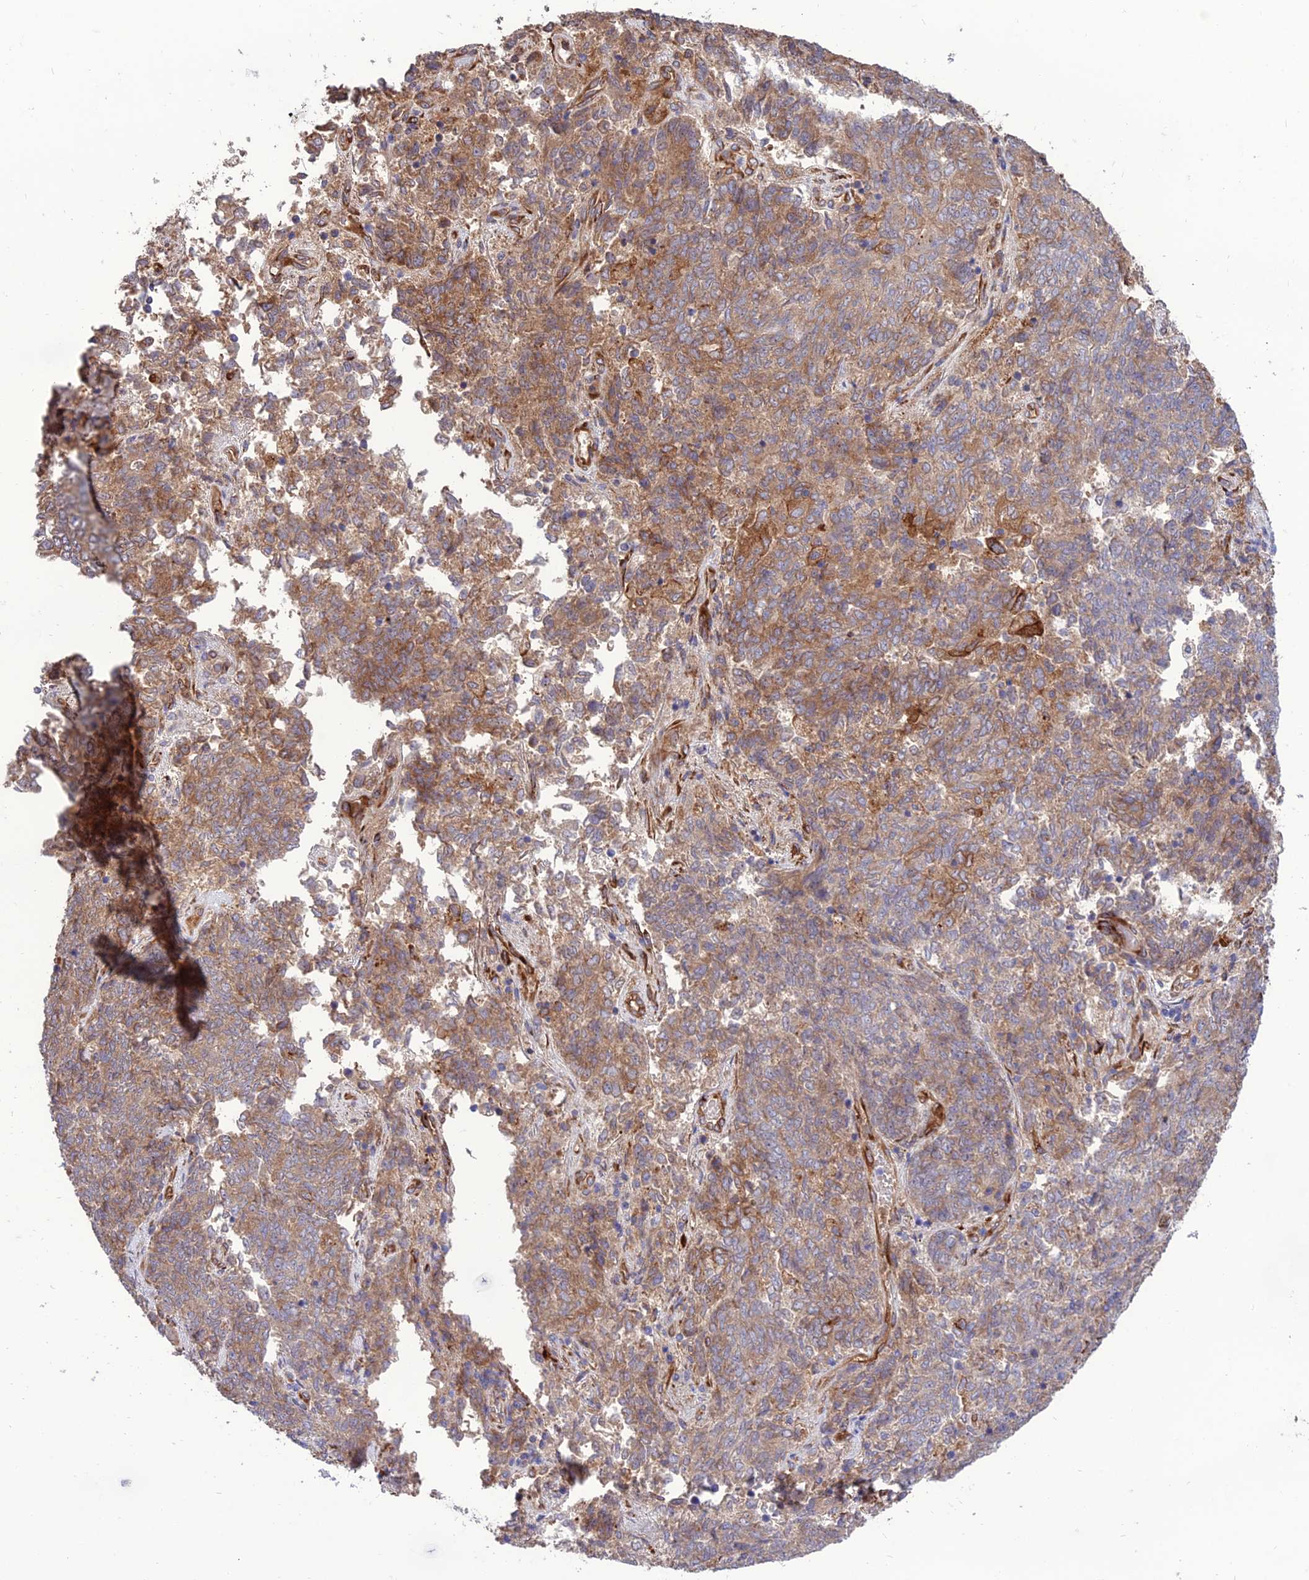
{"staining": {"intensity": "moderate", "quantity": "25%-75%", "location": "cytoplasmic/membranous"}, "tissue": "endometrial cancer", "cell_type": "Tumor cells", "image_type": "cancer", "snomed": [{"axis": "morphology", "description": "Adenocarcinoma, NOS"}, {"axis": "topography", "description": "Endometrium"}], "caption": "The image exhibits staining of adenocarcinoma (endometrial), revealing moderate cytoplasmic/membranous protein expression (brown color) within tumor cells. Immunohistochemistry stains the protein in brown and the nuclei are stained blue.", "gene": "CRTAP", "patient": {"sex": "female", "age": 80}}